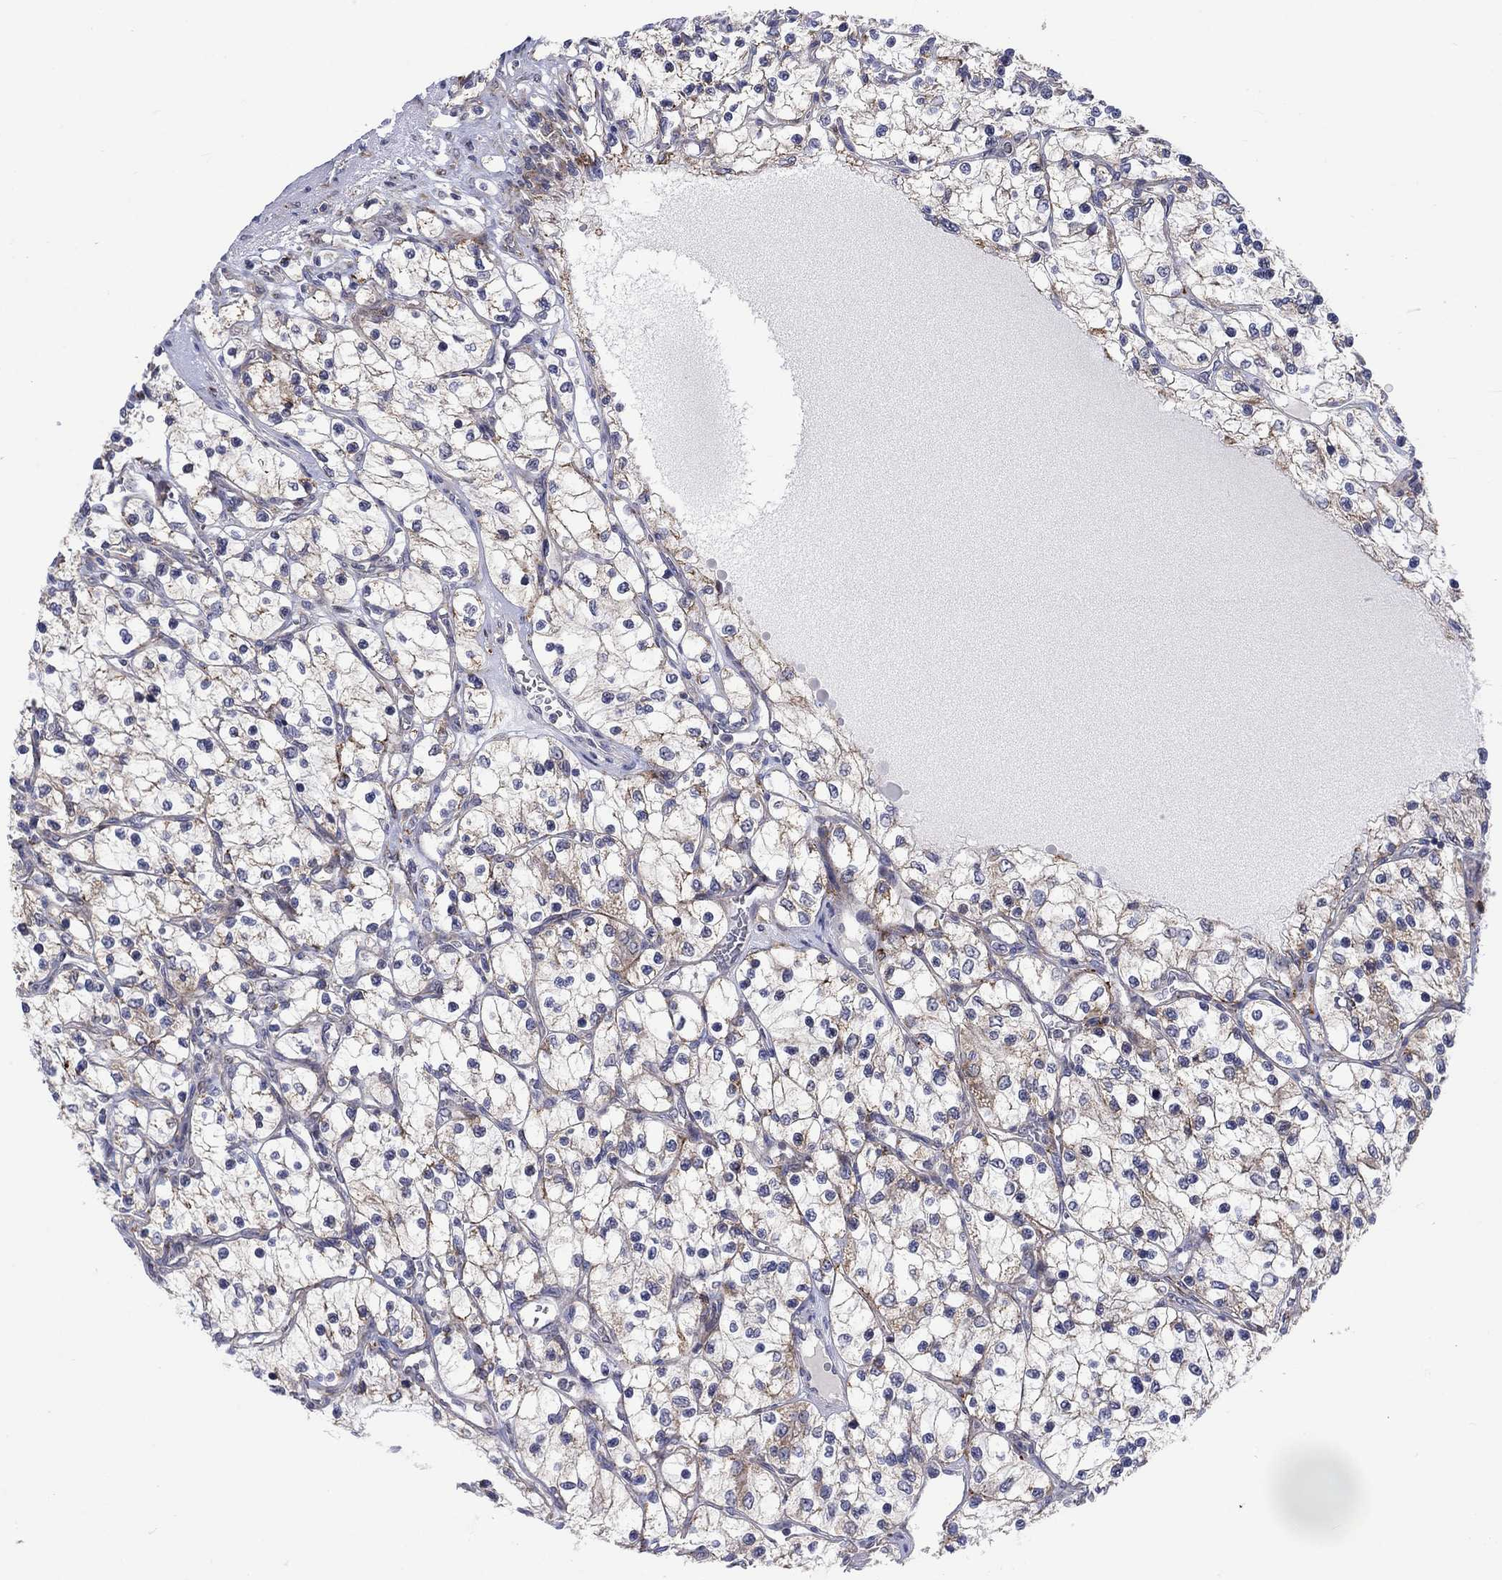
{"staining": {"intensity": "weak", "quantity": "<25%", "location": "cytoplasmic/membranous"}, "tissue": "renal cancer", "cell_type": "Tumor cells", "image_type": "cancer", "snomed": [{"axis": "morphology", "description": "Adenocarcinoma, NOS"}, {"axis": "topography", "description": "Kidney"}], "caption": "Immunohistochemistry histopathology image of neoplastic tissue: adenocarcinoma (renal) stained with DAB demonstrates no significant protein positivity in tumor cells. Nuclei are stained in blue.", "gene": "SLC35F2", "patient": {"sex": "female", "age": 69}}